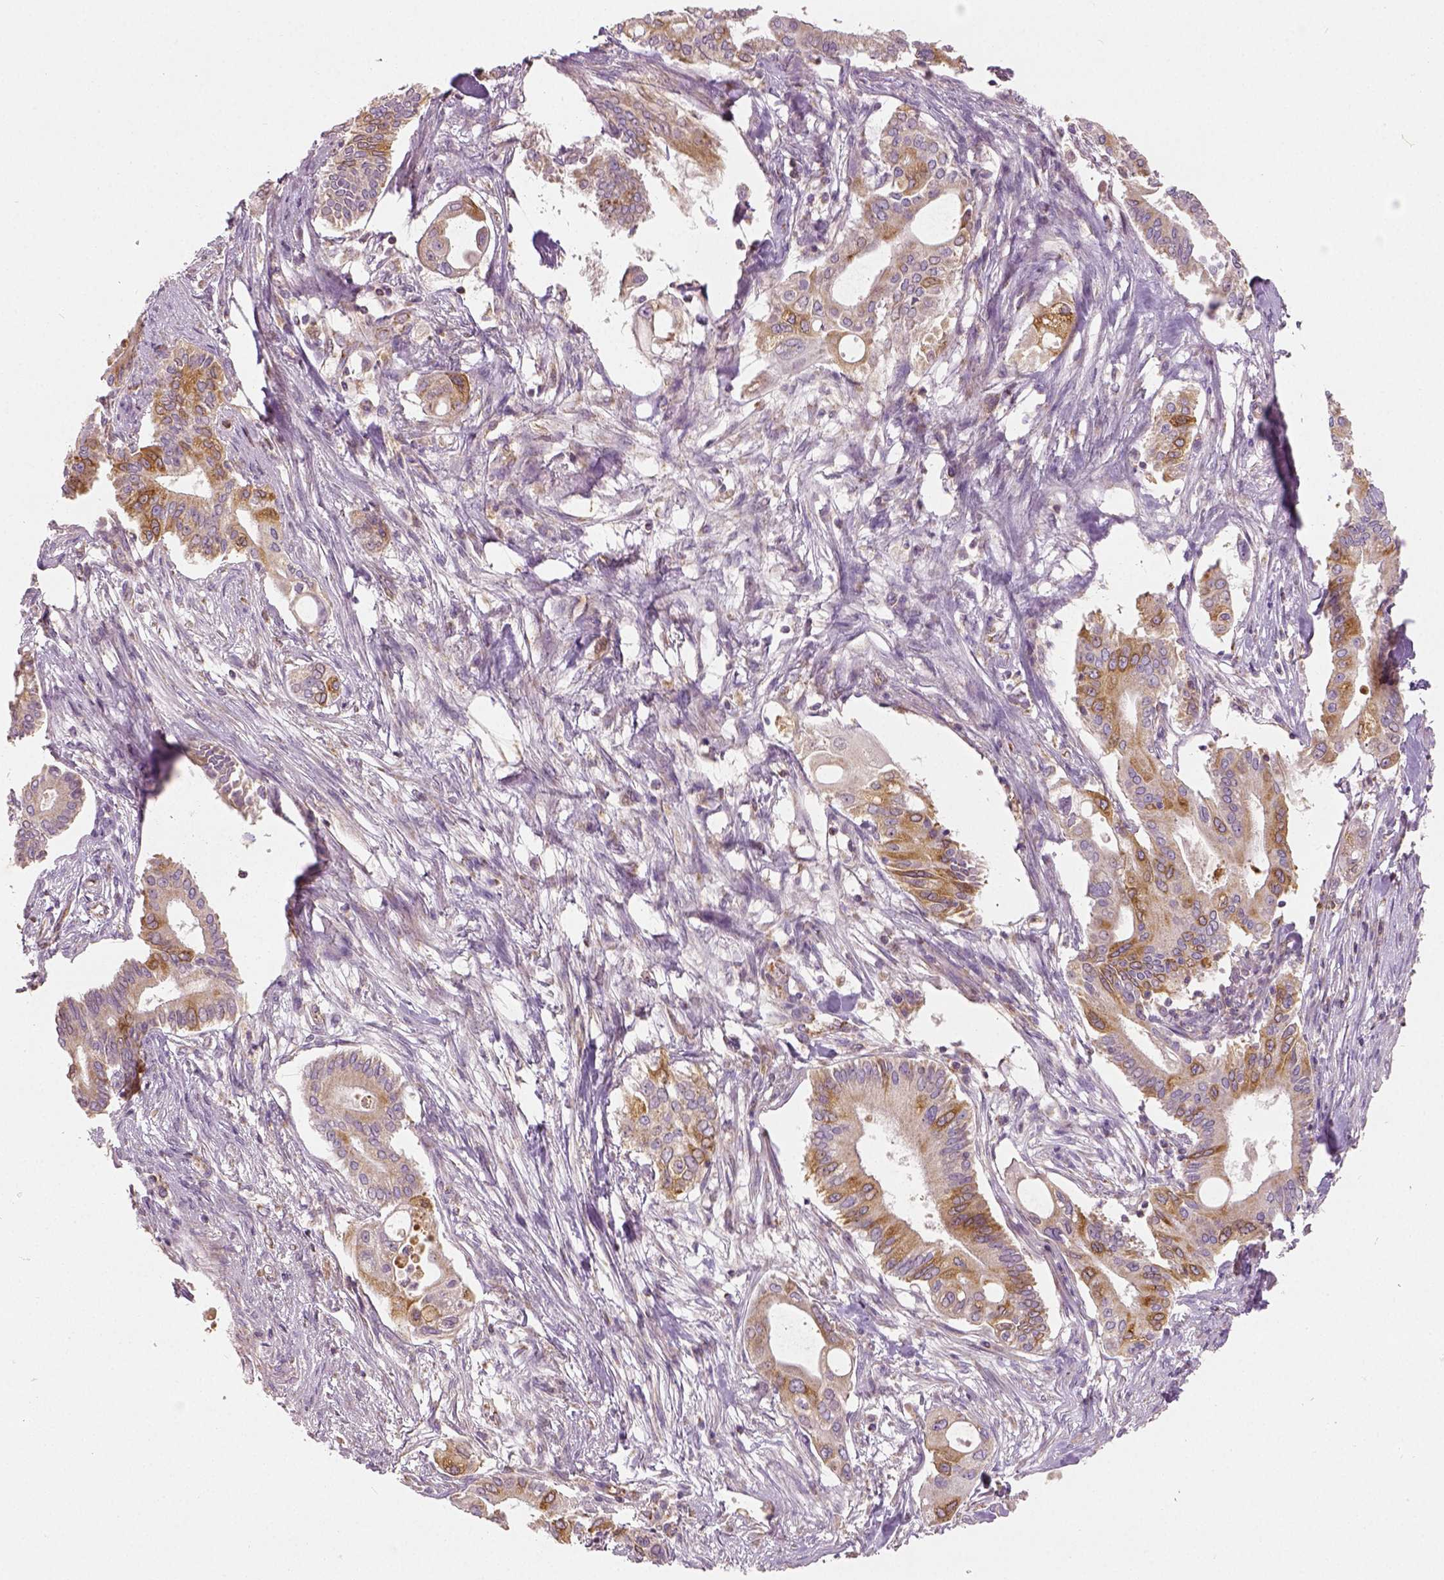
{"staining": {"intensity": "moderate", "quantity": ">75%", "location": "cytoplasmic/membranous"}, "tissue": "pancreatic cancer", "cell_type": "Tumor cells", "image_type": "cancer", "snomed": [{"axis": "morphology", "description": "Adenocarcinoma, NOS"}, {"axis": "topography", "description": "Pancreas"}], "caption": "DAB (3,3'-diaminobenzidine) immunohistochemical staining of adenocarcinoma (pancreatic) displays moderate cytoplasmic/membranous protein staining in approximately >75% of tumor cells.", "gene": "PGAM5", "patient": {"sex": "female", "age": 68}}